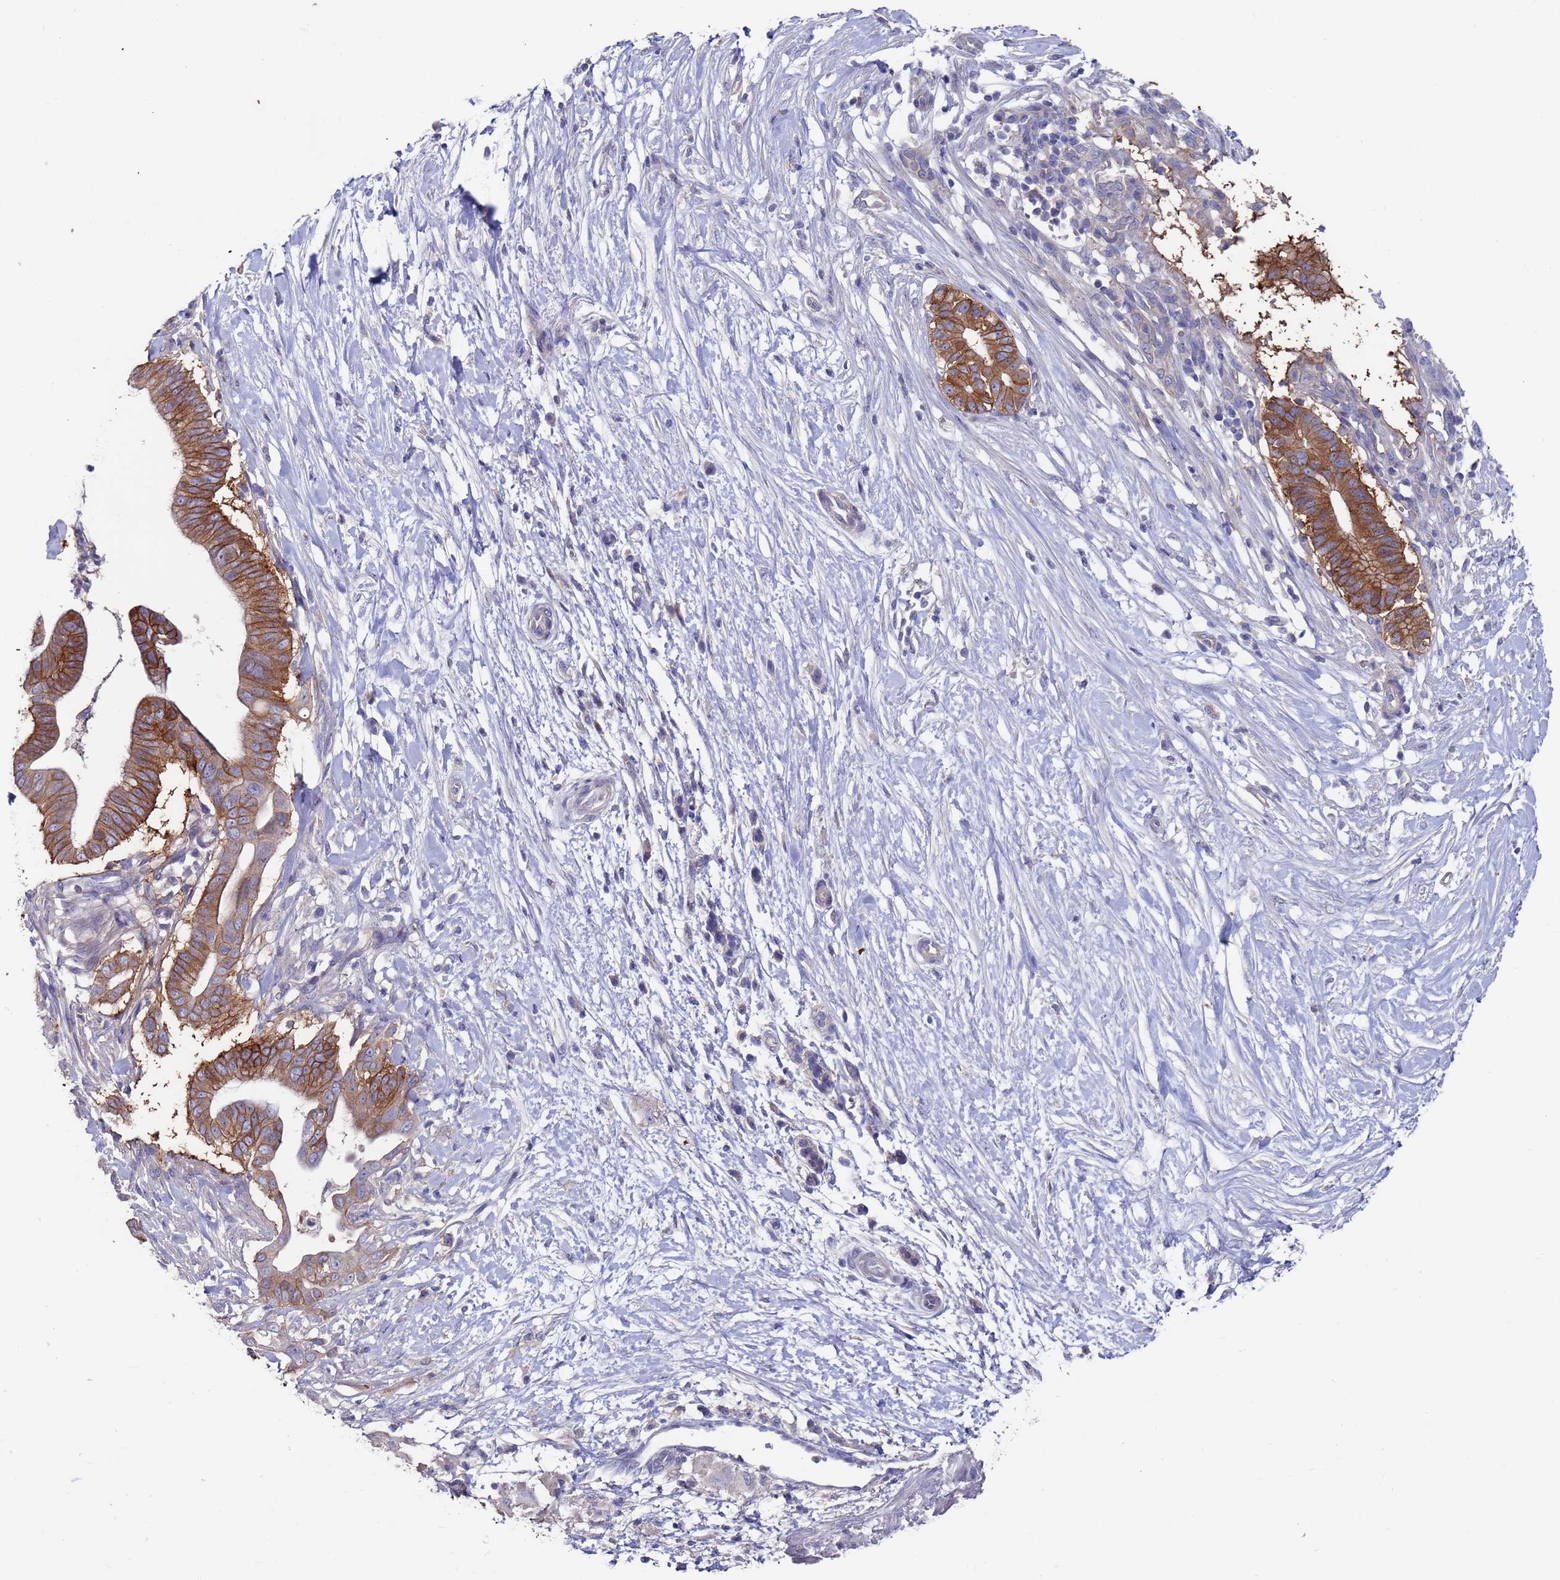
{"staining": {"intensity": "strong", "quantity": "25%-75%", "location": "cytoplasmic/membranous"}, "tissue": "pancreatic cancer", "cell_type": "Tumor cells", "image_type": "cancer", "snomed": [{"axis": "morphology", "description": "Adenocarcinoma, NOS"}, {"axis": "topography", "description": "Pancreas"}], "caption": "This is a photomicrograph of IHC staining of adenocarcinoma (pancreatic), which shows strong positivity in the cytoplasmic/membranous of tumor cells.", "gene": "KRTCAP3", "patient": {"sex": "male", "age": 68}}